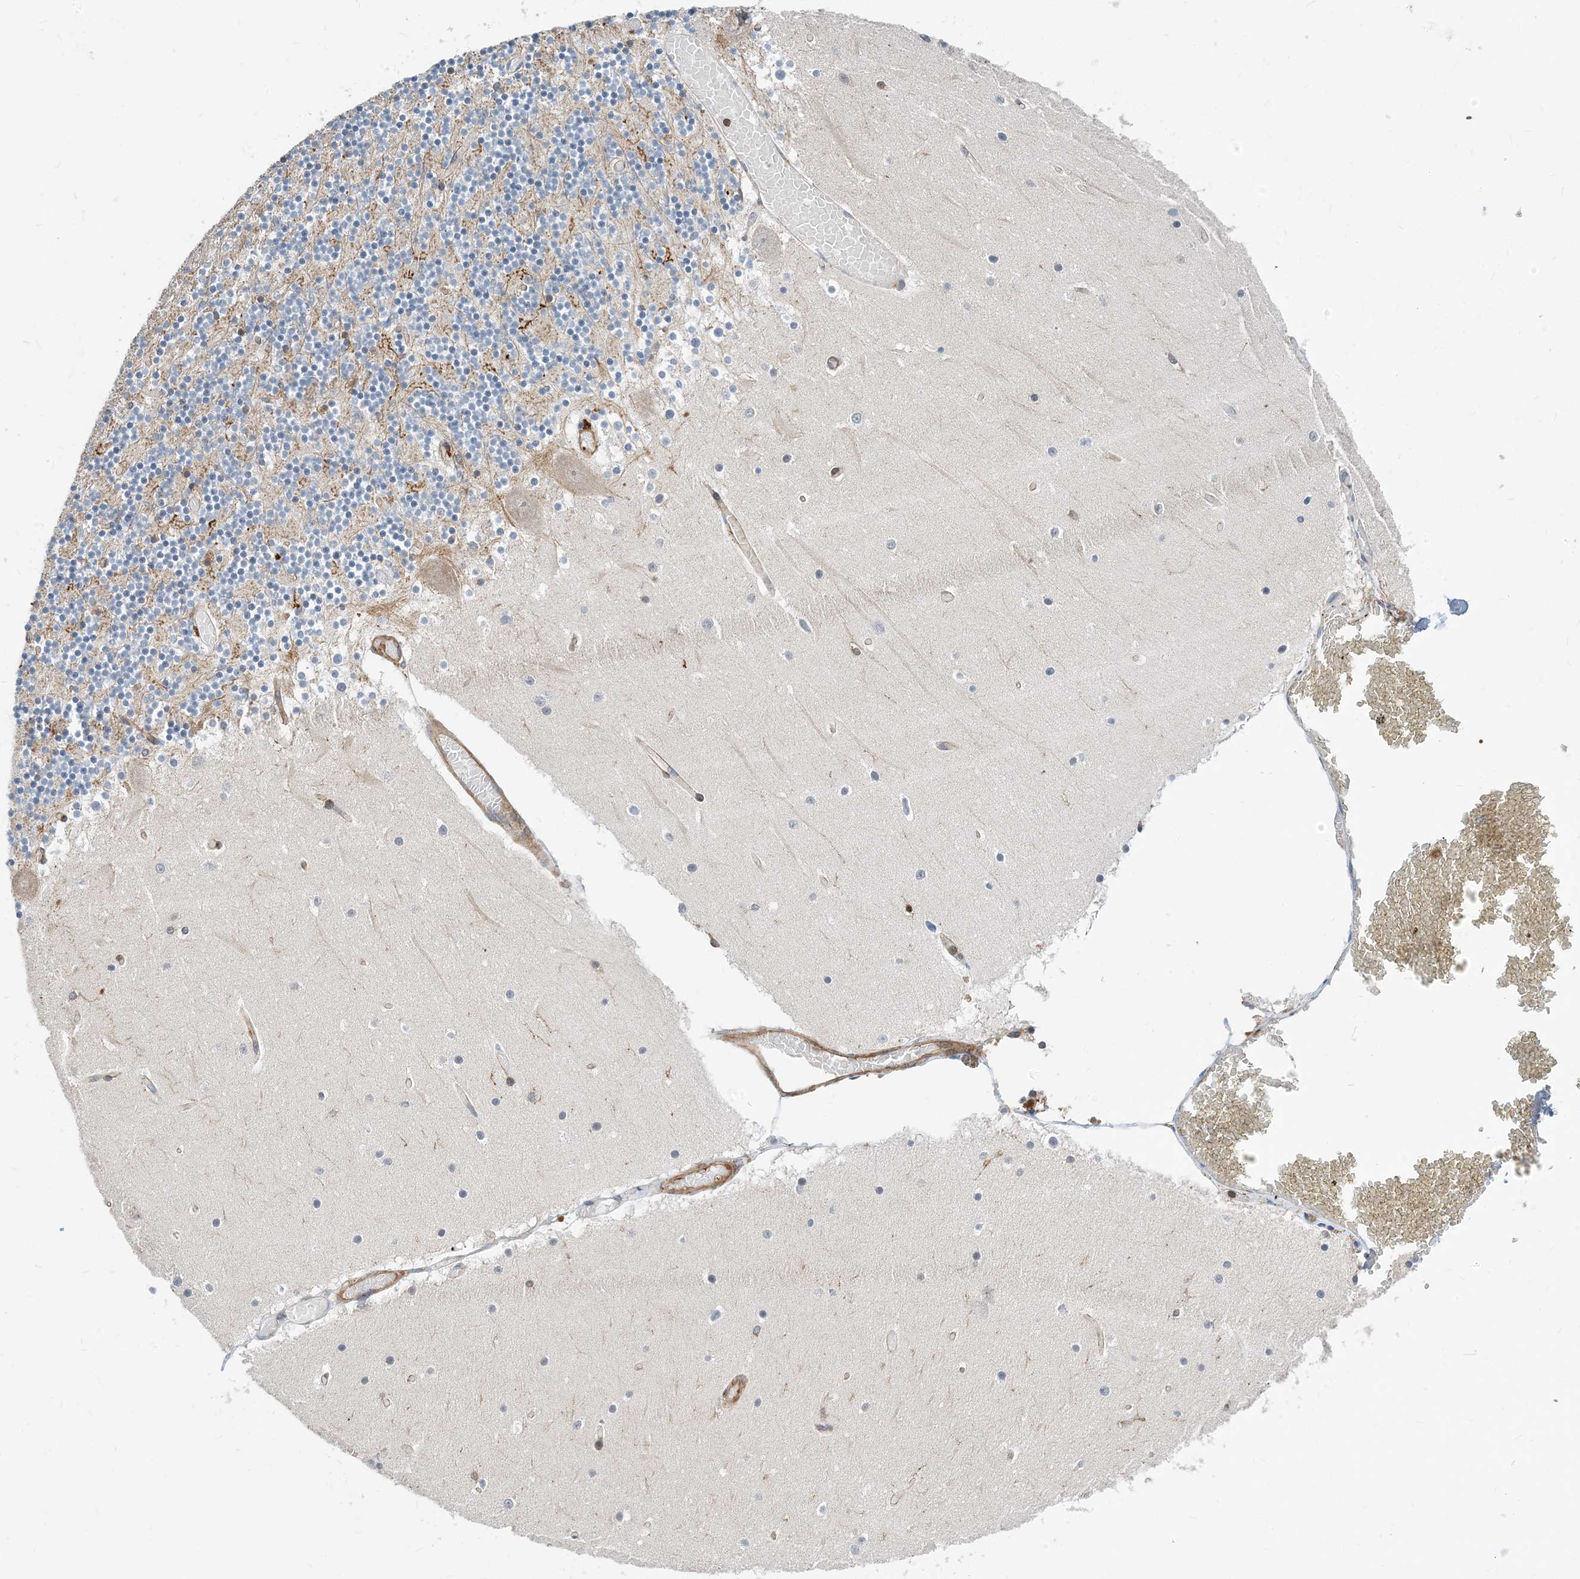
{"staining": {"intensity": "moderate", "quantity": ">75%", "location": "cytoplasmic/membranous"}, "tissue": "cerebellum", "cell_type": "Cells in granular layer", "image_type": "normal", "snomed": [{"axis": "morphology", "description": "Normal tissue, NOS"}, {"axis": "topography", "description": "Cerebellum"}], "caption": "Immunohistochemical staining of benign cerebellum shows moderate cytoplasmic/membranous protein staining in about >75% of cells in granular layer.", "gene": "DYNC1LI1", "patient": {"sex": "female", "age": 28}}